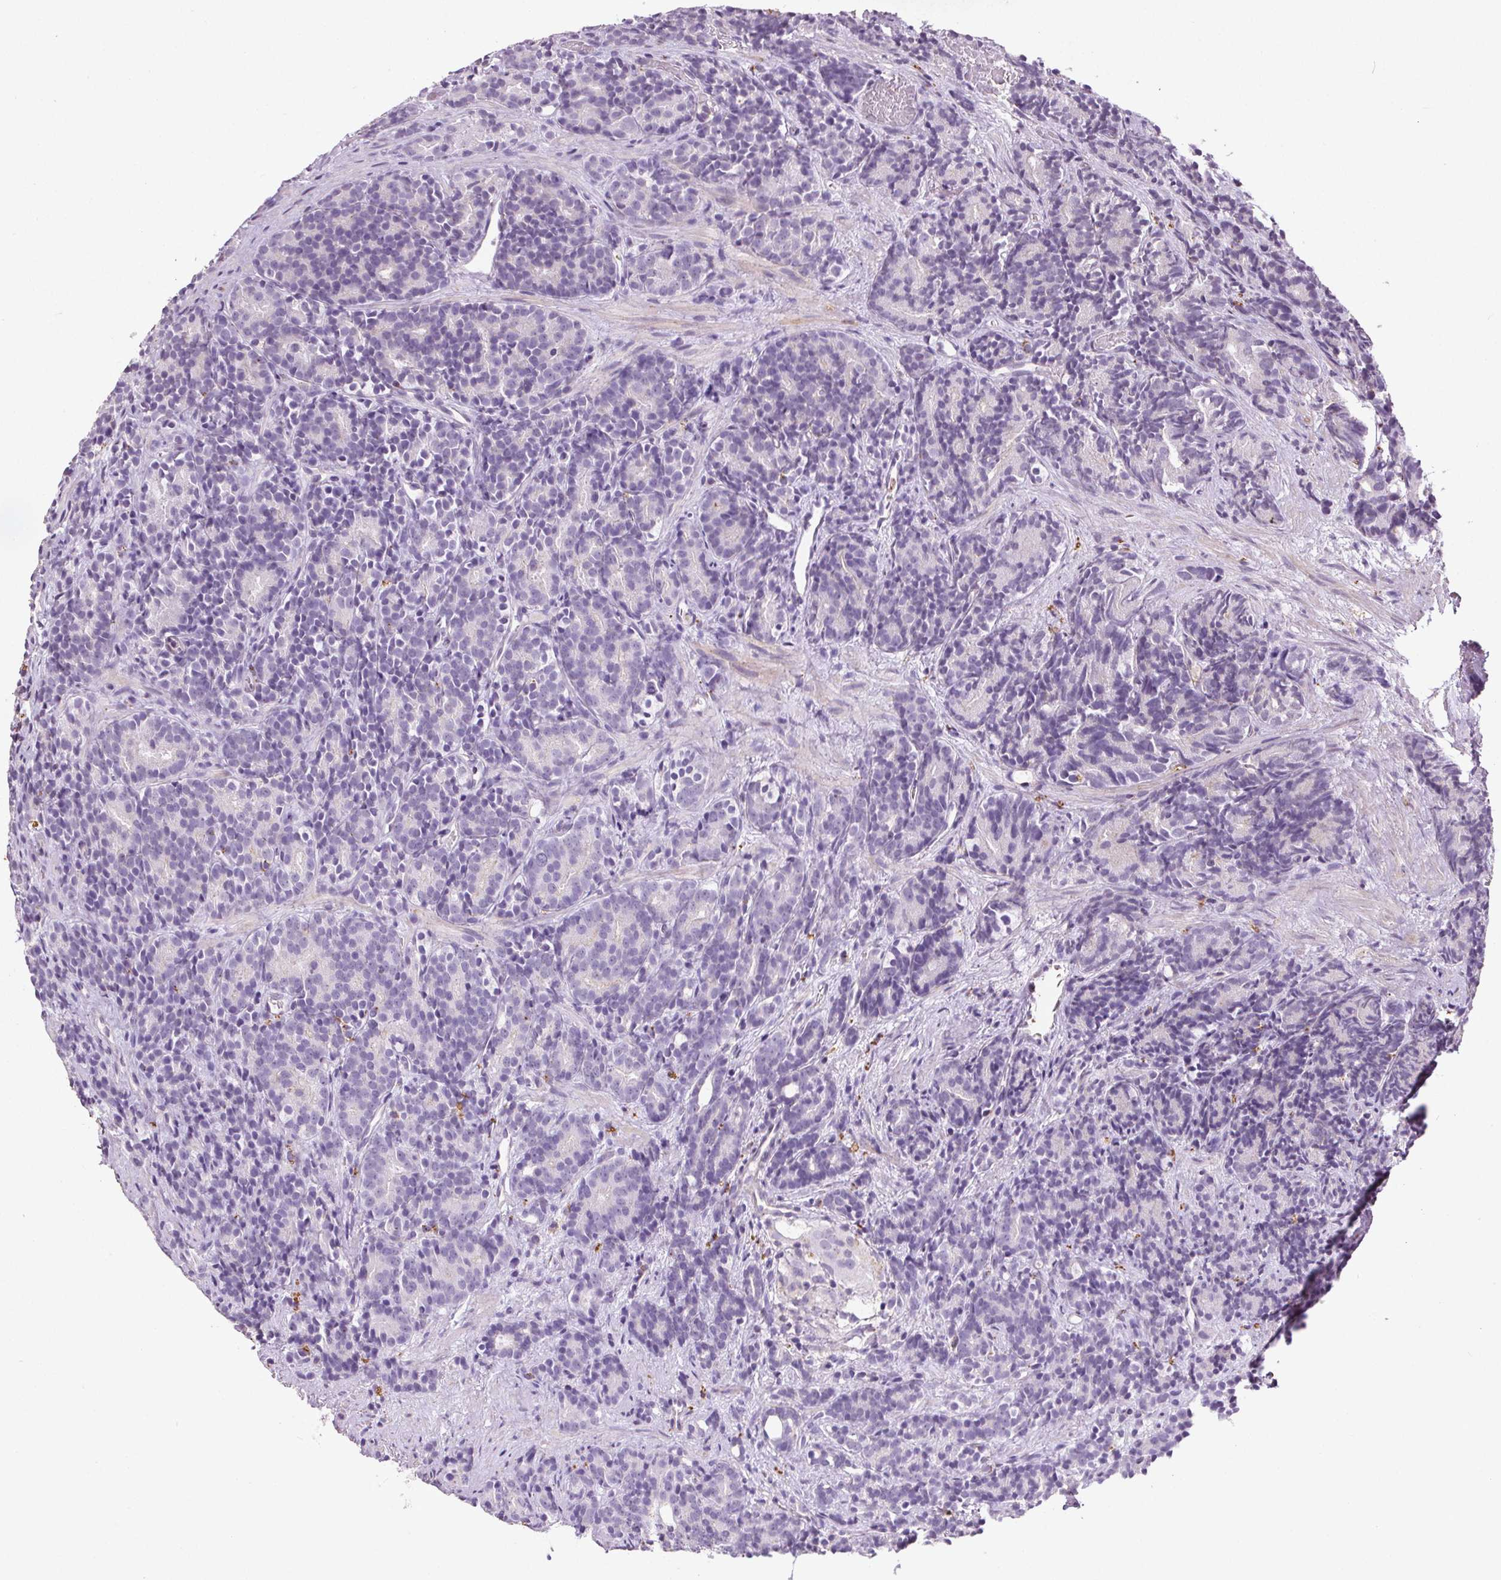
{"staining": {"intensity": "negative", "quantity": "none", "location": "none"}, "tissue": "prostate cancer", "cell_type": "Tumor cells", "image_type": "cancer", "snomed": [{"axis": "morphology", "description": "Adenocarcinoma, High grade"}, {"axis": "topography", "description": "Prostate"}], "caption": "An image of human prostate high-grade adenocarcinoma is negative for staining in tumor cells.", "gene": "C19orf84", "patient": {"sex": "male", "age": 84}}